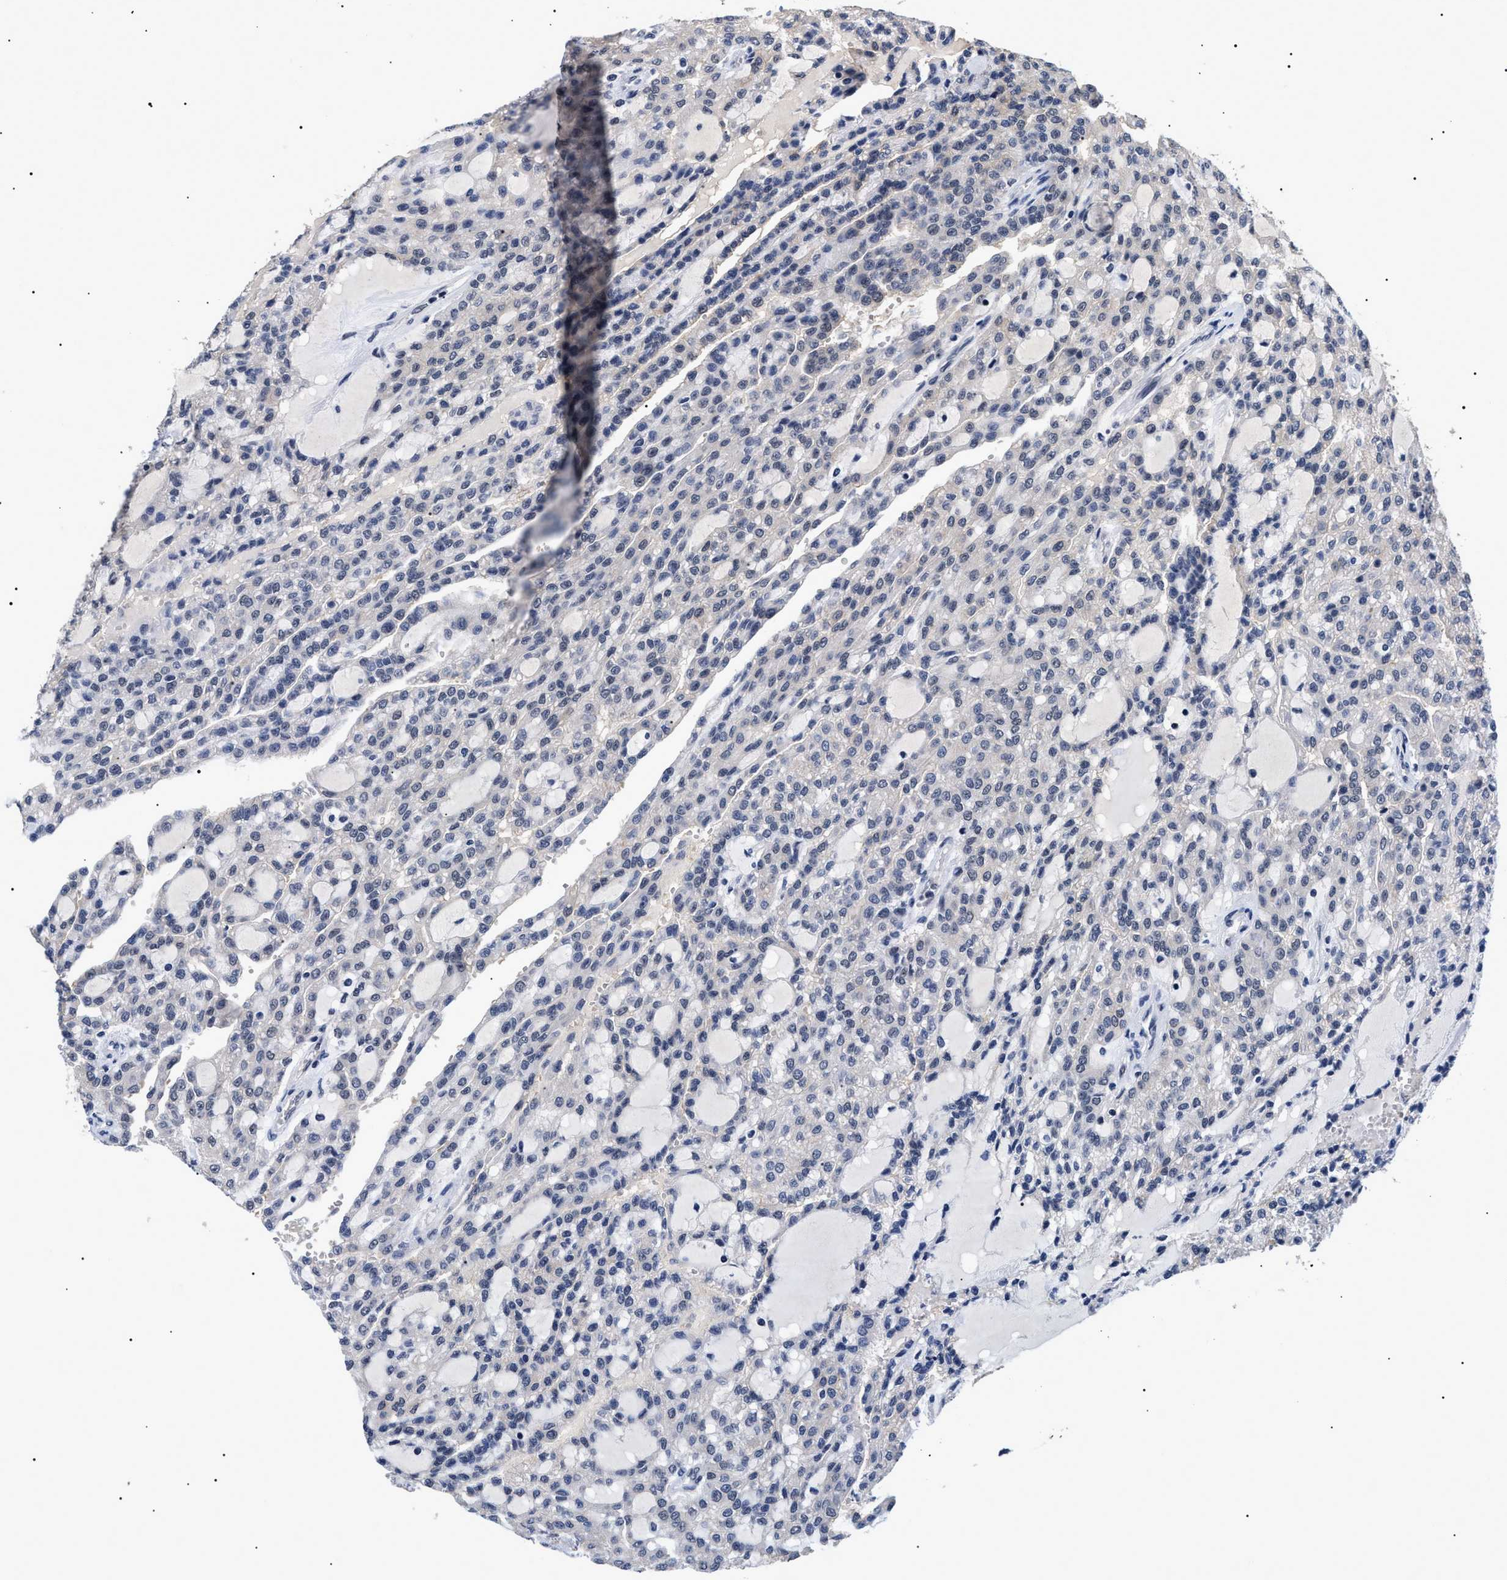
{"staining": {"intensity": "negative", "quantity": "none", "location": "none"}, "tissue": "renal cancer", "cell_type": "Tumor cells", "image_type": "cancer", "snomed": [{"axis": "morphology", "description": "Adenocarcinoma, NOS"}, {"axis": "topography", "description": "Kidney"}], "caption": "The immunohistochemistry photomicrograph has no significant positivity in tumor cells of renal cancer (adenocarcinoma) tissue.", "gene": "CAAP1", "patient": {"sex": "male", "age": 63}}